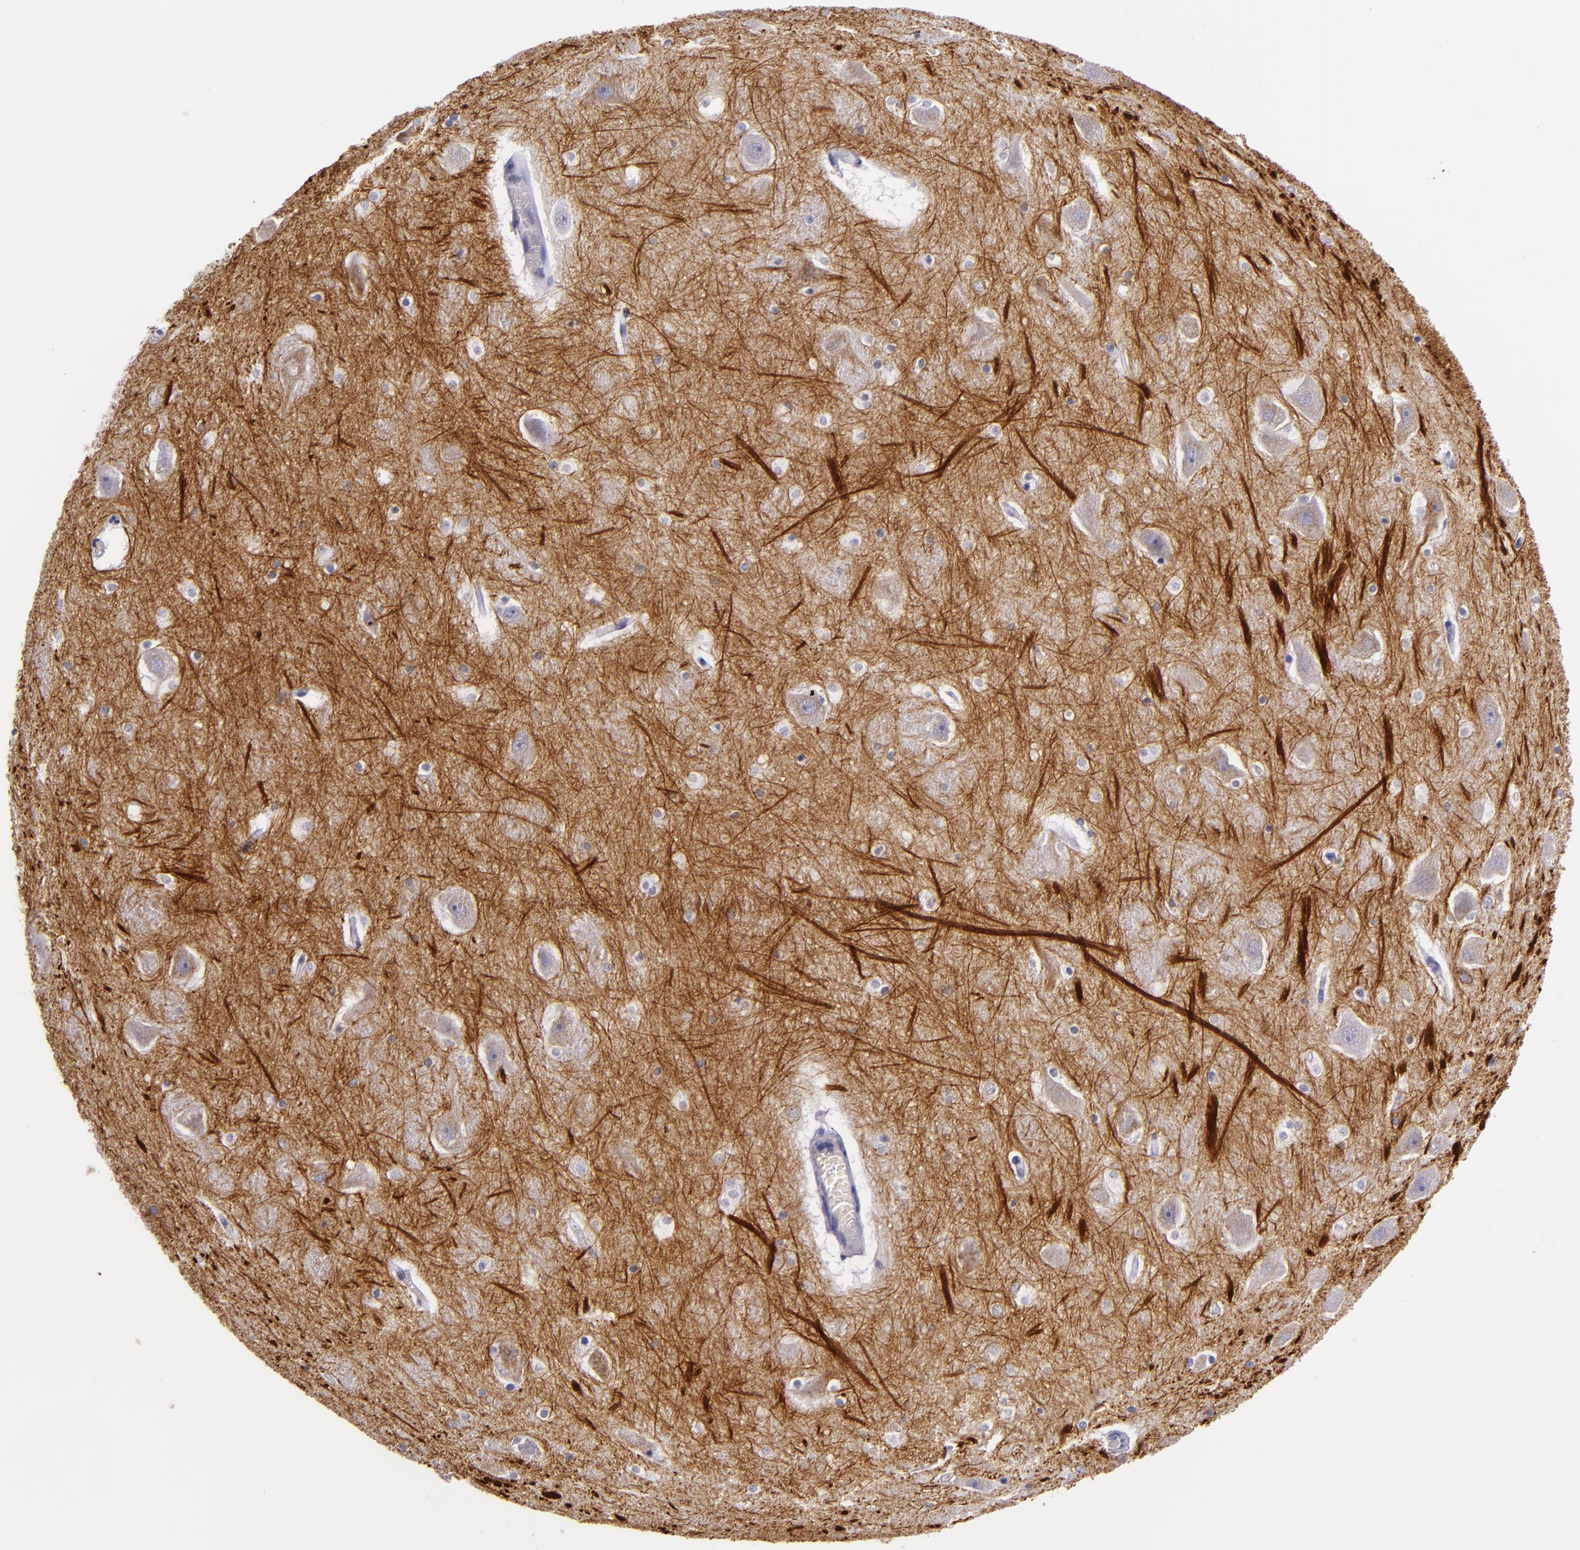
{"staining": {"intensity": "negative", "quantity": "none", "location": "none"}, "tissue": "hippocampus", "cell_type": "Glial cells", "image_type": "normal", "snomed": [{"axis": "morphology", "description": "Normal tissue, NOS"}, {"axis": "topography", "description": "Hippocampus"}], "caption": "The image demonstrates no significant positivity in glial cells of hippocampus. Brightfield microscopy of IHC stained with DAB (3,3'-diaminobenzidine) (brown) and hematoxylin (blue), captured at high magnification.", "gene": "INA", "patient": {"sex": "male", "age": 45}}